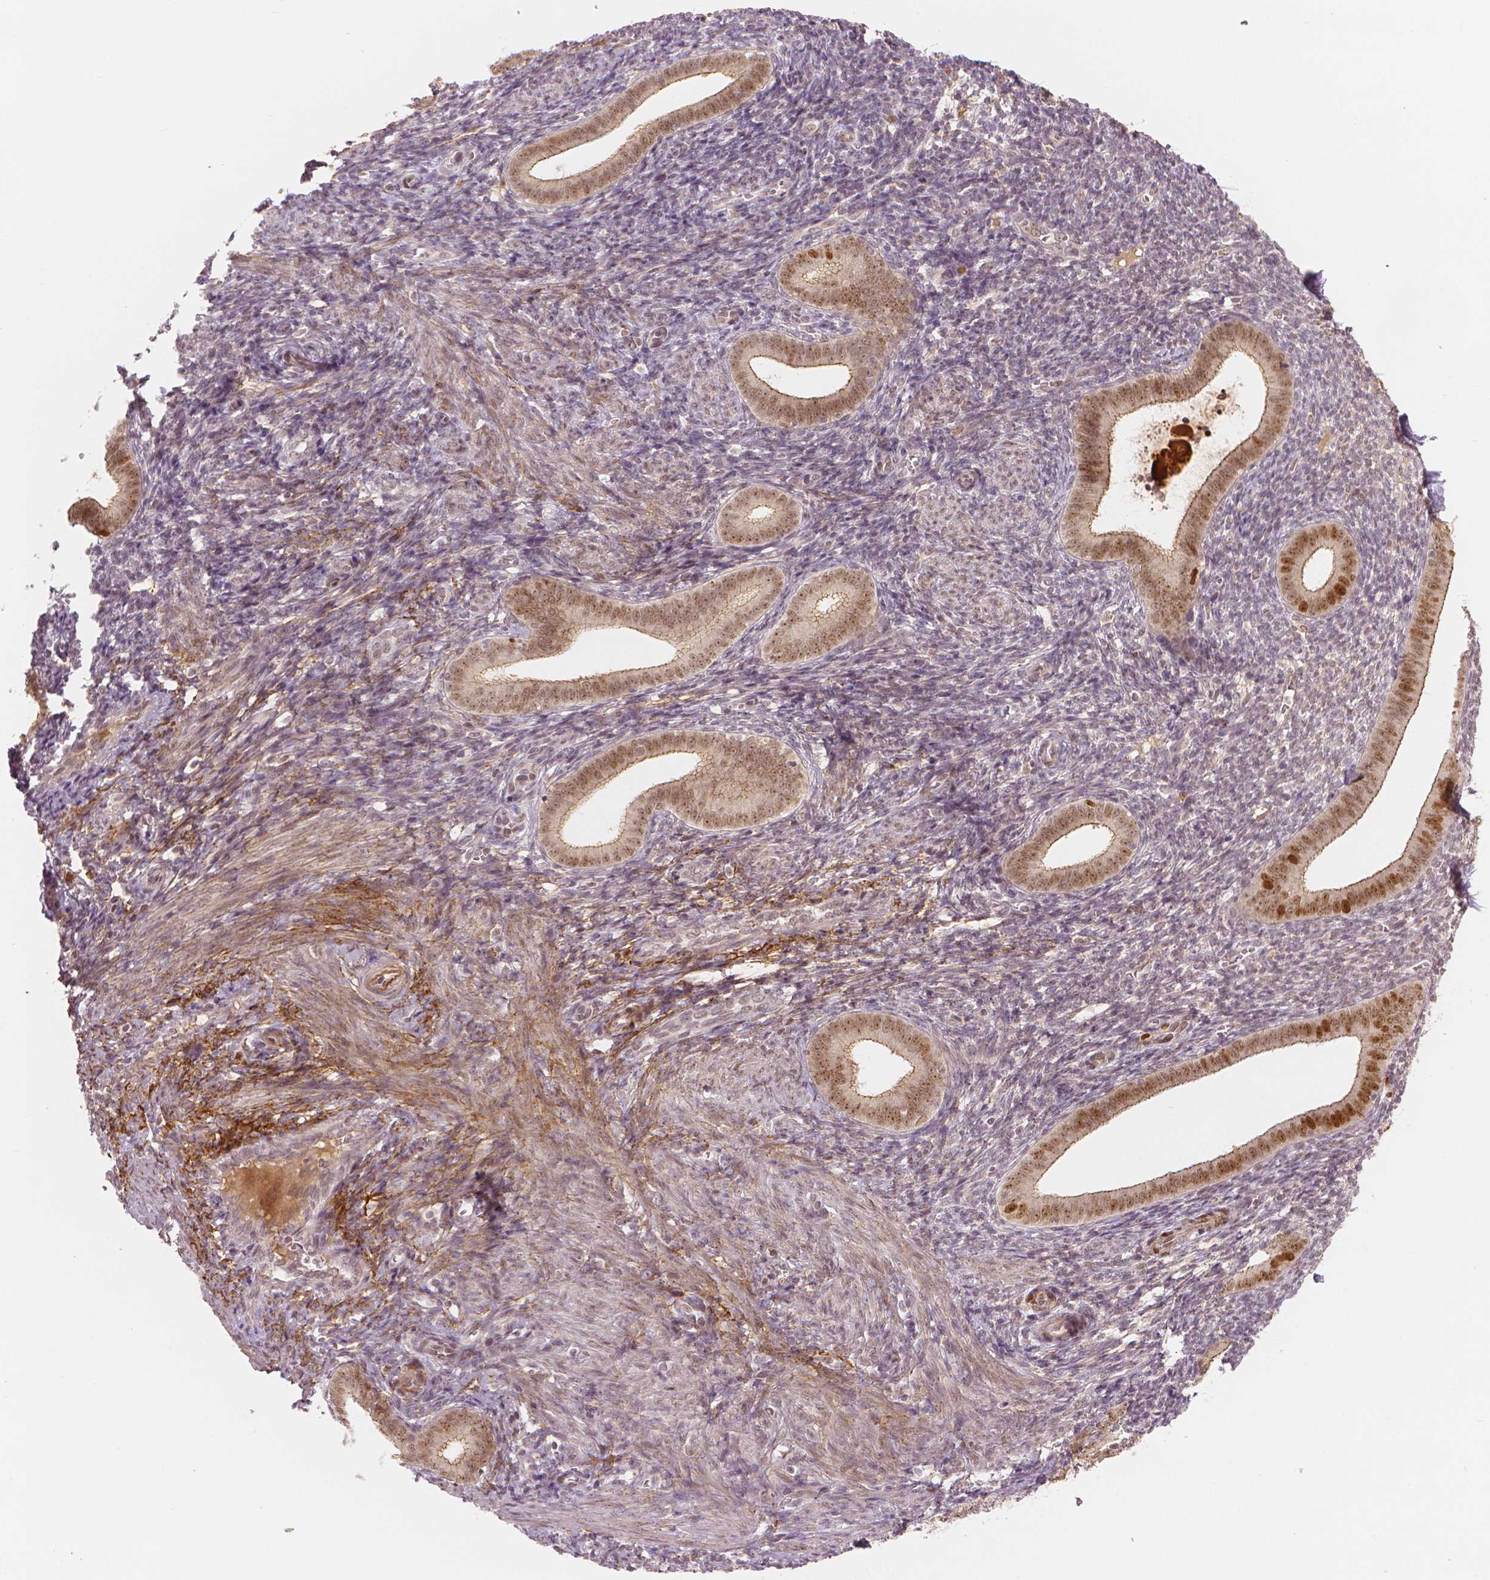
{"staining": {"intensity": "strong", "quantity": "<25%", "location": "nuclear"}, "tissue": "endometrium", "cell_type": "Cells in endometrial stroma", "image_type": "normal", "snomed": [{"axis": "morphology", "description": "Normal tissue, NOS"}, {"axis": "topography", "description": "Endometrium"}], "caption": "Endometrium stained with immunohistochemistry reveals strong nuclear expression in about <25% of cells in endometrial stroma.", "gene": "NSD2", "patient": {"sex": "female", "age": 25}}